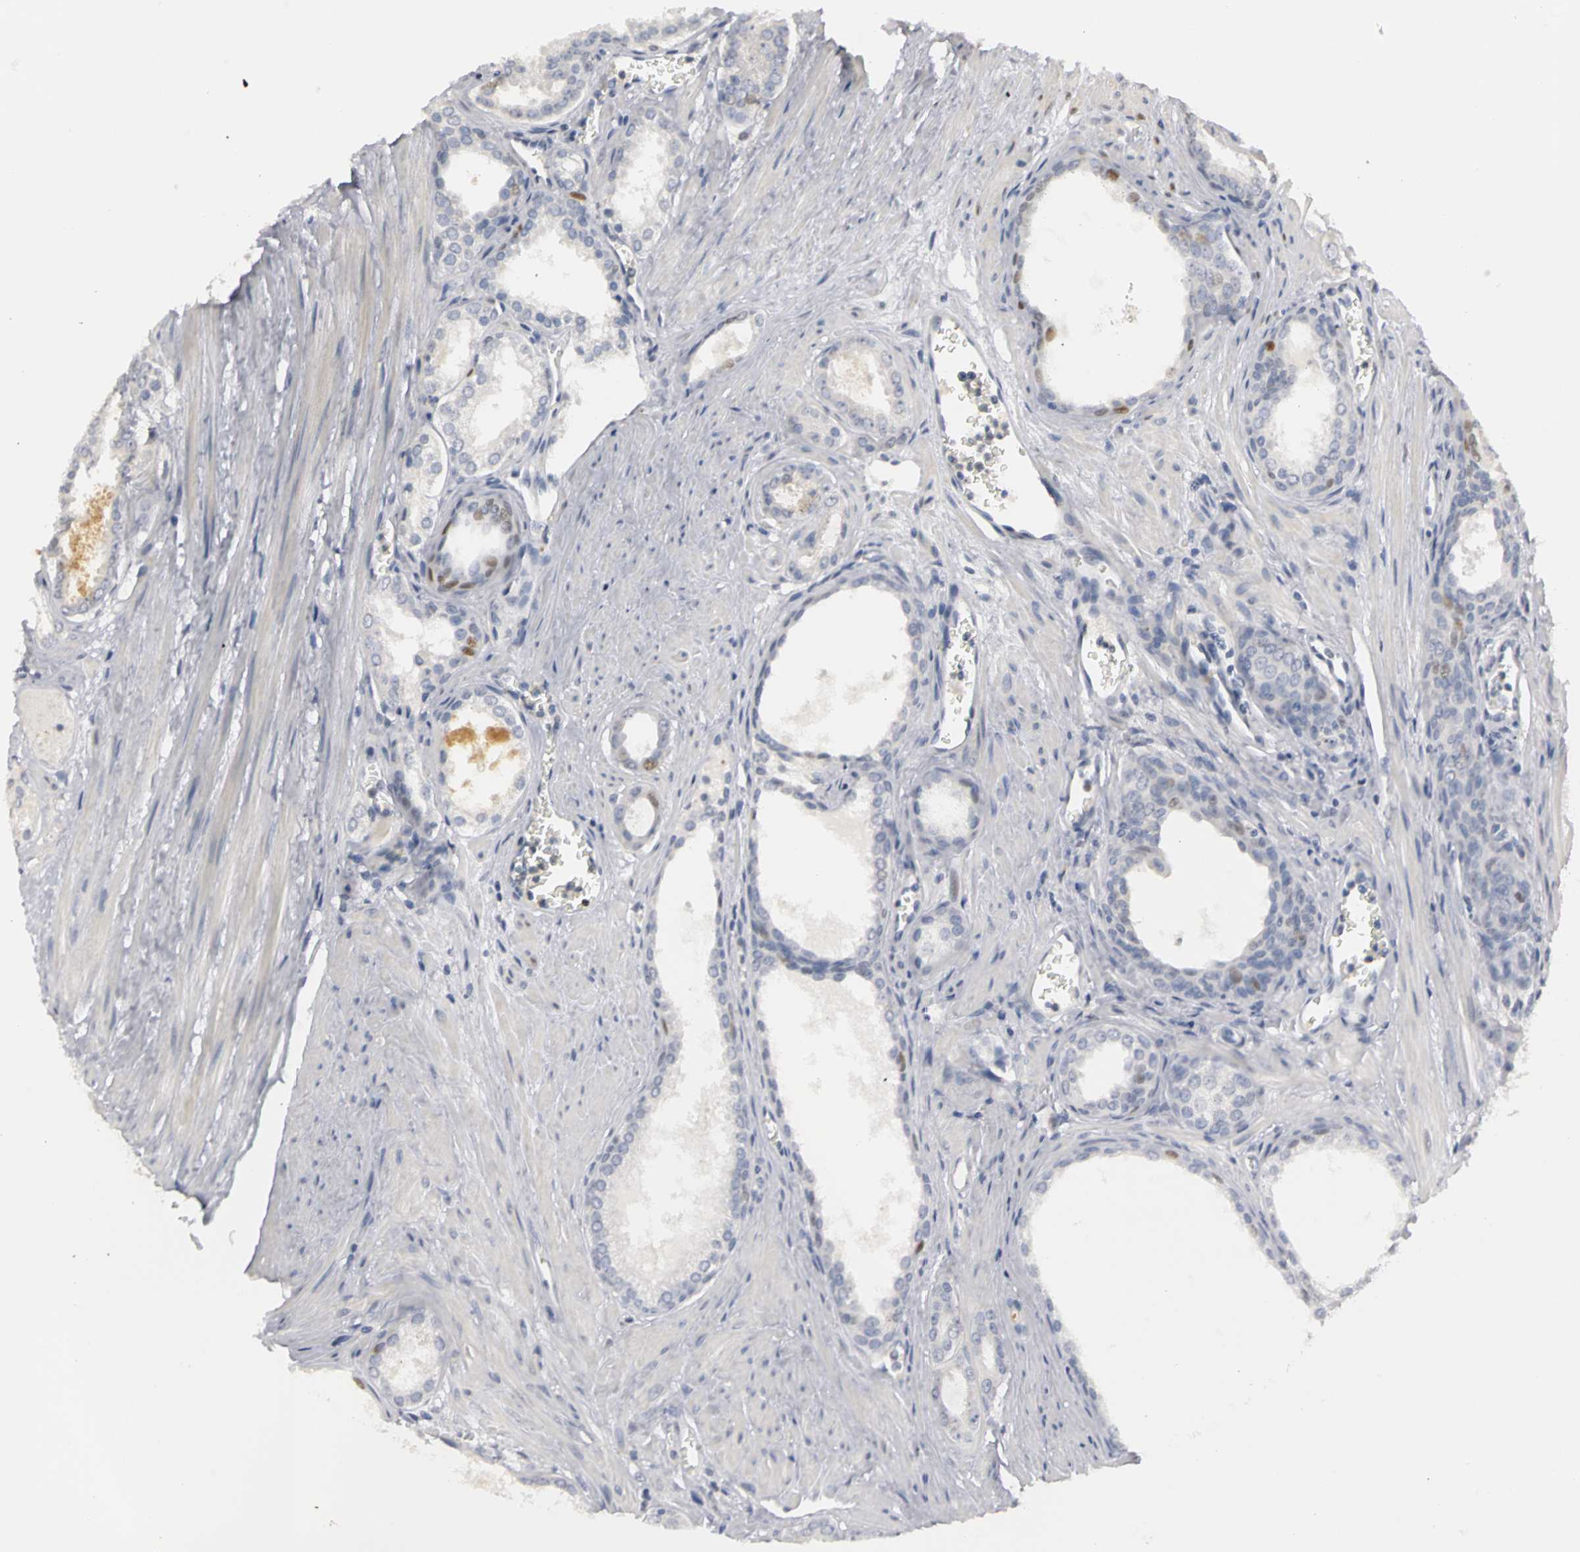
{"staining": {"intensity": "weak", "quantity": "<25%", "location": "nuclear"}, "tissue": "prostate cancer", "cell_type": "Tumor cells", "image_type": "cancer", "snomed": [{"axis": "morphology", "description": "Adenocarcinoma, Low grade"}, {"axis": "topography", "description": "Prostate"}], "caption": "Tumor cells show no significant expression in prostate cancer (adenocarcinoma (low-grade)). Nuclei are stained in blue.", "gene": "MCM6", "patient": {"sex": "male", "age": 57}}